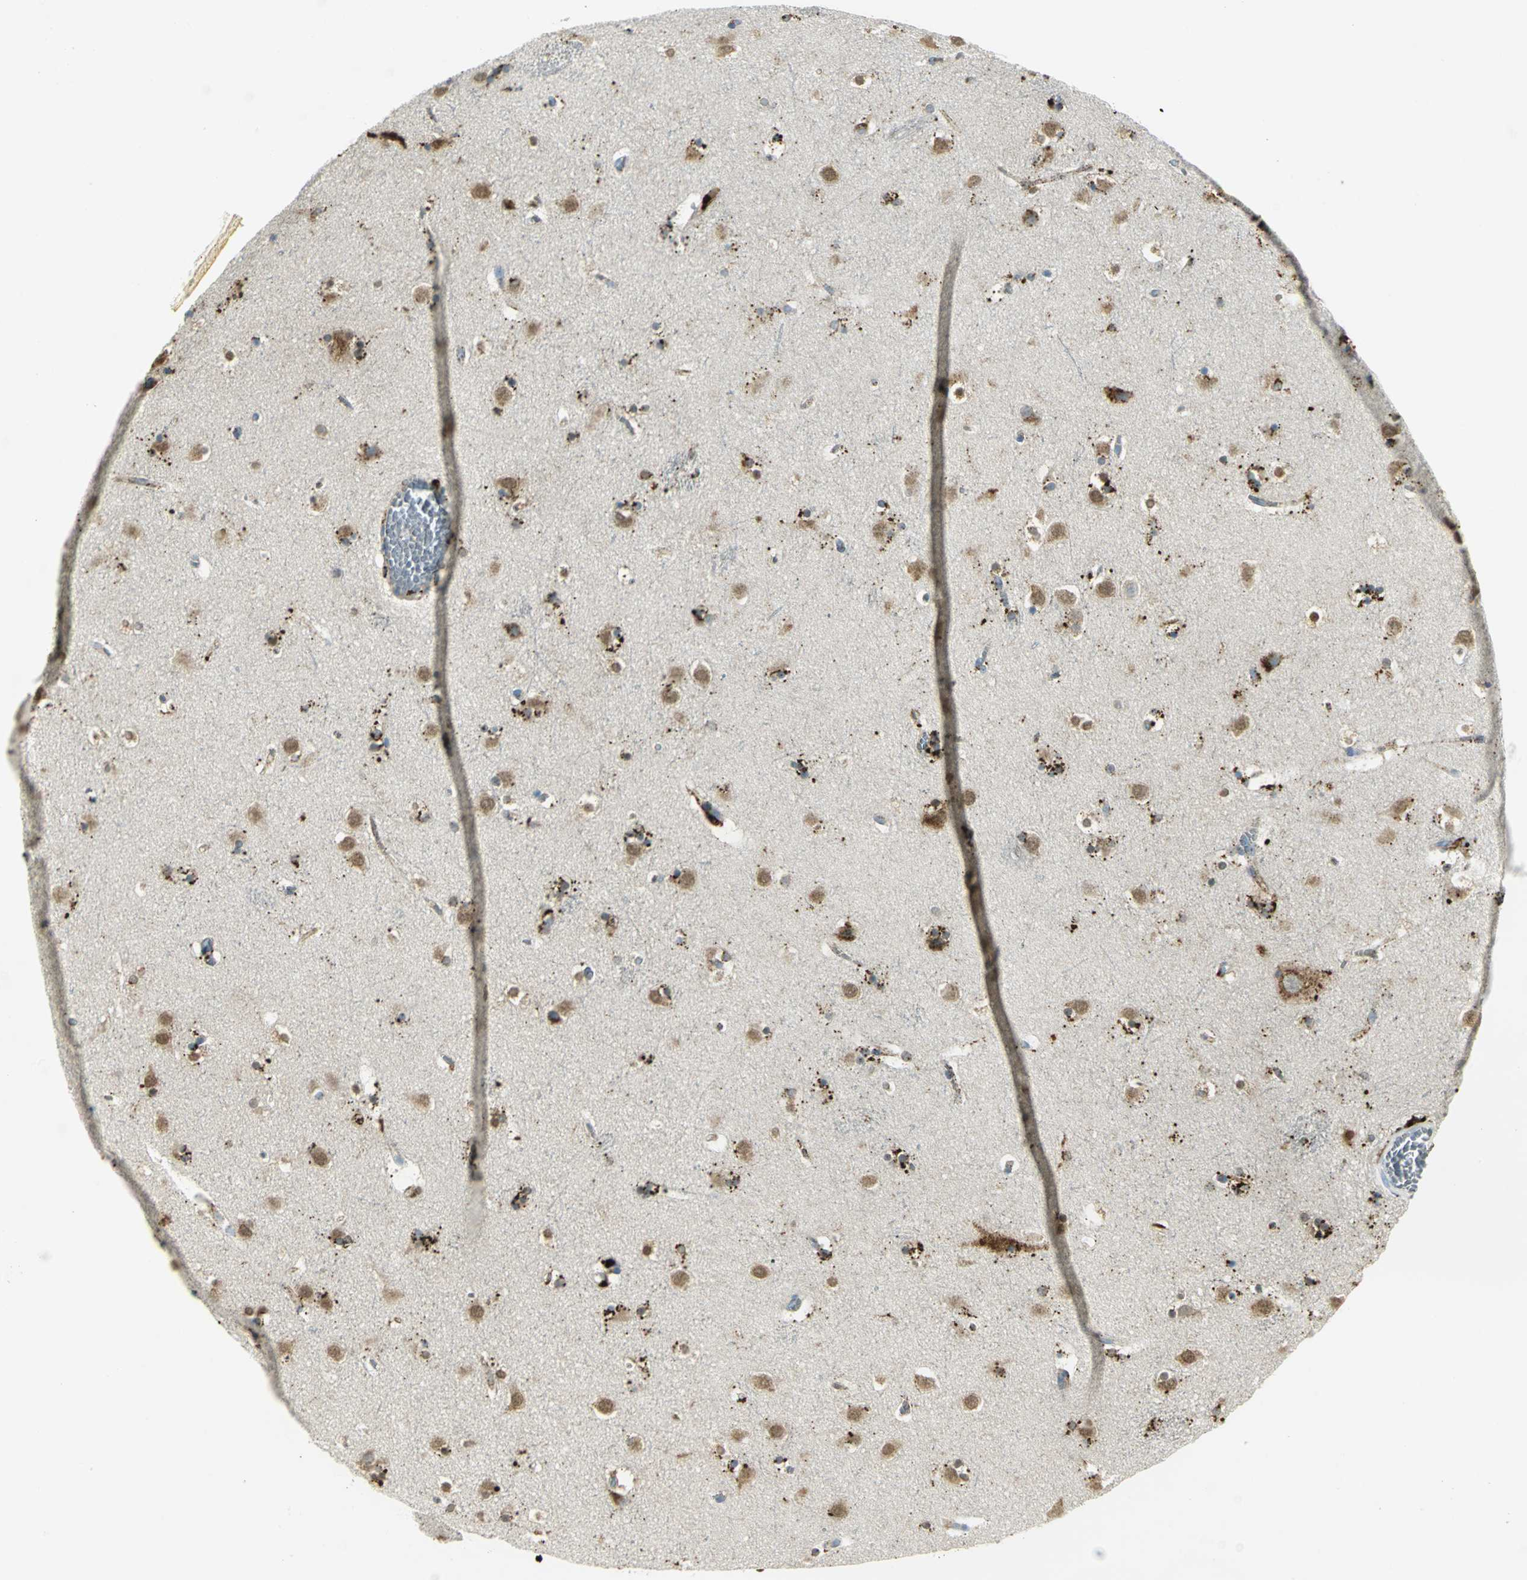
{"staining": {"intensity": "moderate", "quantity": ">75%", "location": "cytoplasmic/membranous"}, "tissue": "caudate", "cell_type": "Glial cells", "image_type": "normal", "snomed": [{"axis": "morphology", "description": "Normal tissue, NOS"}, {"axis": "topography", "description": "Lateral ventricle wall"}], "caption": "Glial cells exhibit medium levels of moderate cytoplasmic/membranous staining in about >75% of cells in normal human caudate.", "gene": "ARSA", "patient": {"sex": "male", "age": 45}}